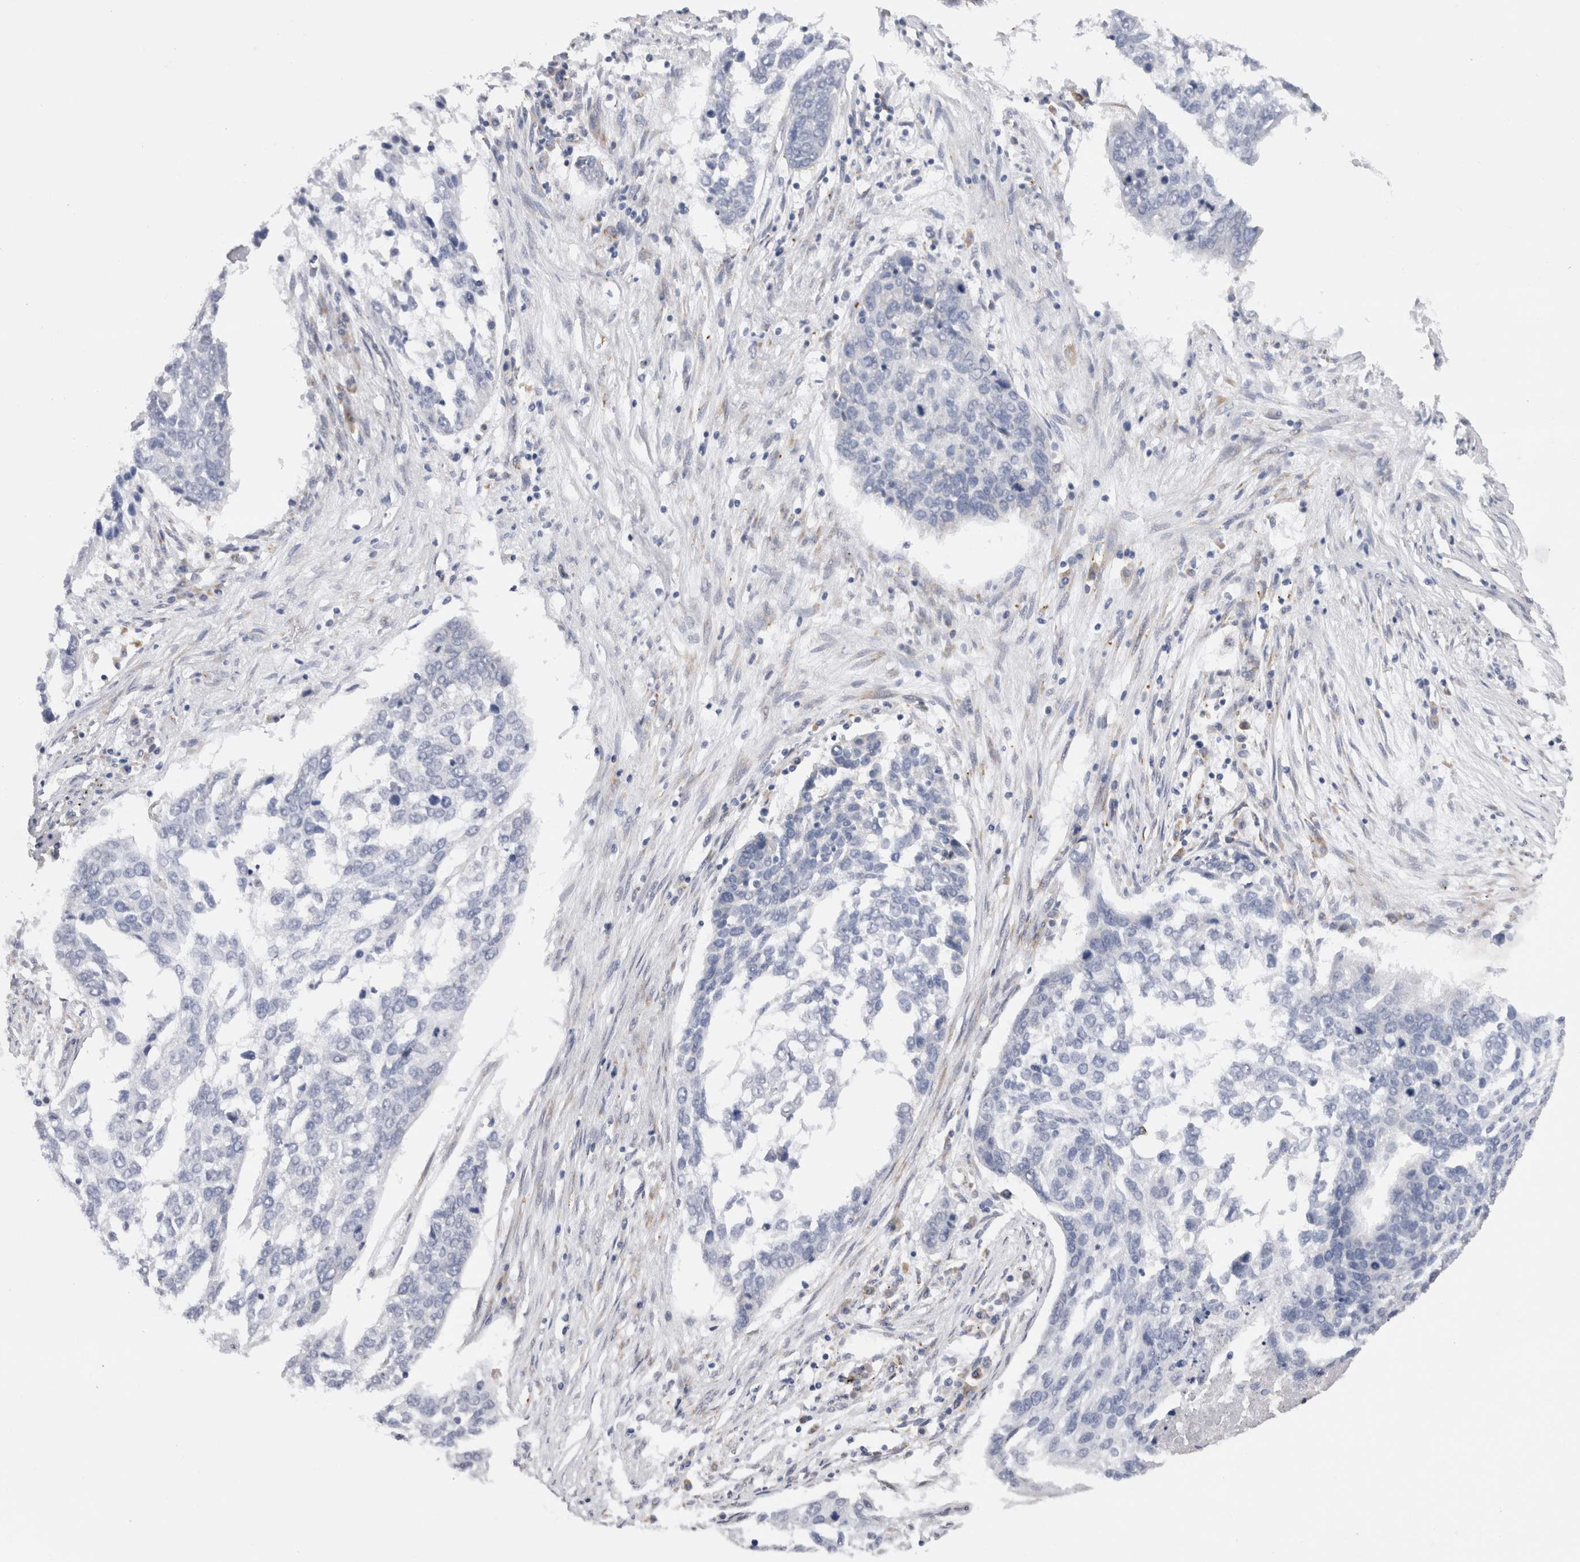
{"staining": {"intensity": "negative", "quantity": "none", "location": "none"}, "tissue": "lung cancer", "cell_type": "Tumor cells", "image_type": "cancer", "snomed": [{"axis": "morphology", "description": "Squamous cell carcinoma, NOS"}, {"axis": "topography", "description": "Lung"}], "caption": "The histopathology image exhibits no significant staining in tumor cells of lung squamous cell carcinoma.", "gene": "VCPIP1", "patient": {"sex": "female", "age": 63}}